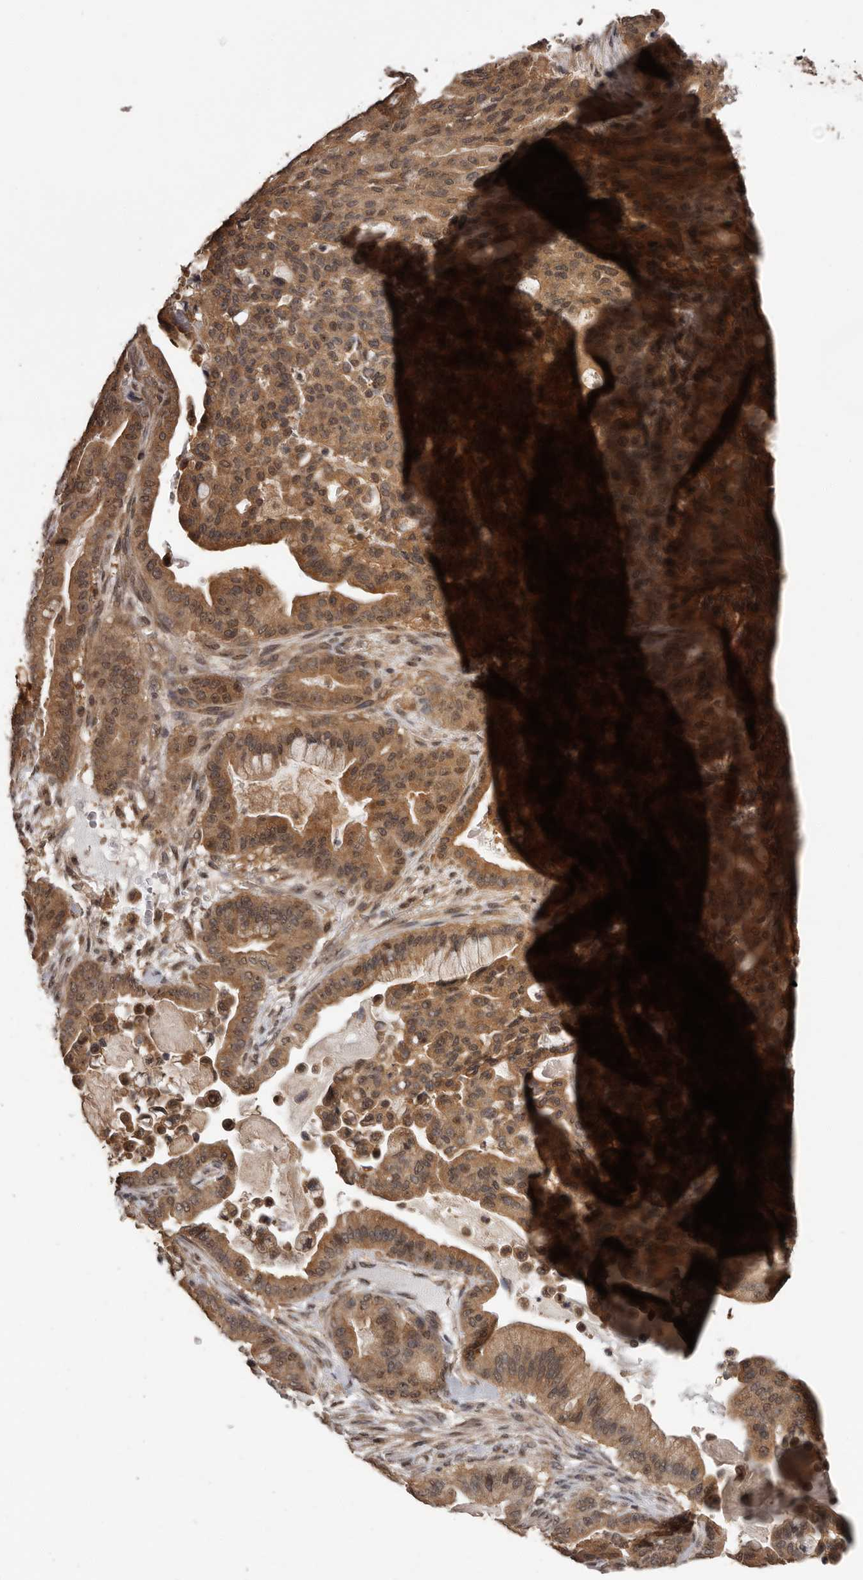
{"staining": {"intensity": "moderate", "quantity": ">75%", "location": "cytoplasmic/membranous,nuclear"}, "tissue": "pancreatic cancer", "cell_type": "Tumor cells", "image_type": "cancer", "snomed": [{"axis": "morphology", "description": "Adenocarcinoma, NOS"}, {"axis": "topography", "description": "Pancreas"}], "caption": "Moderate cytoplasmic/membranous and nuclear staining for a protein is present in about >75% of tumor cells of adenocarcinoma (pancreatic) using immunohistochemistry (IHC).", "gene": "VPS37A", "patient": {"sex": "male", "age": 63}}